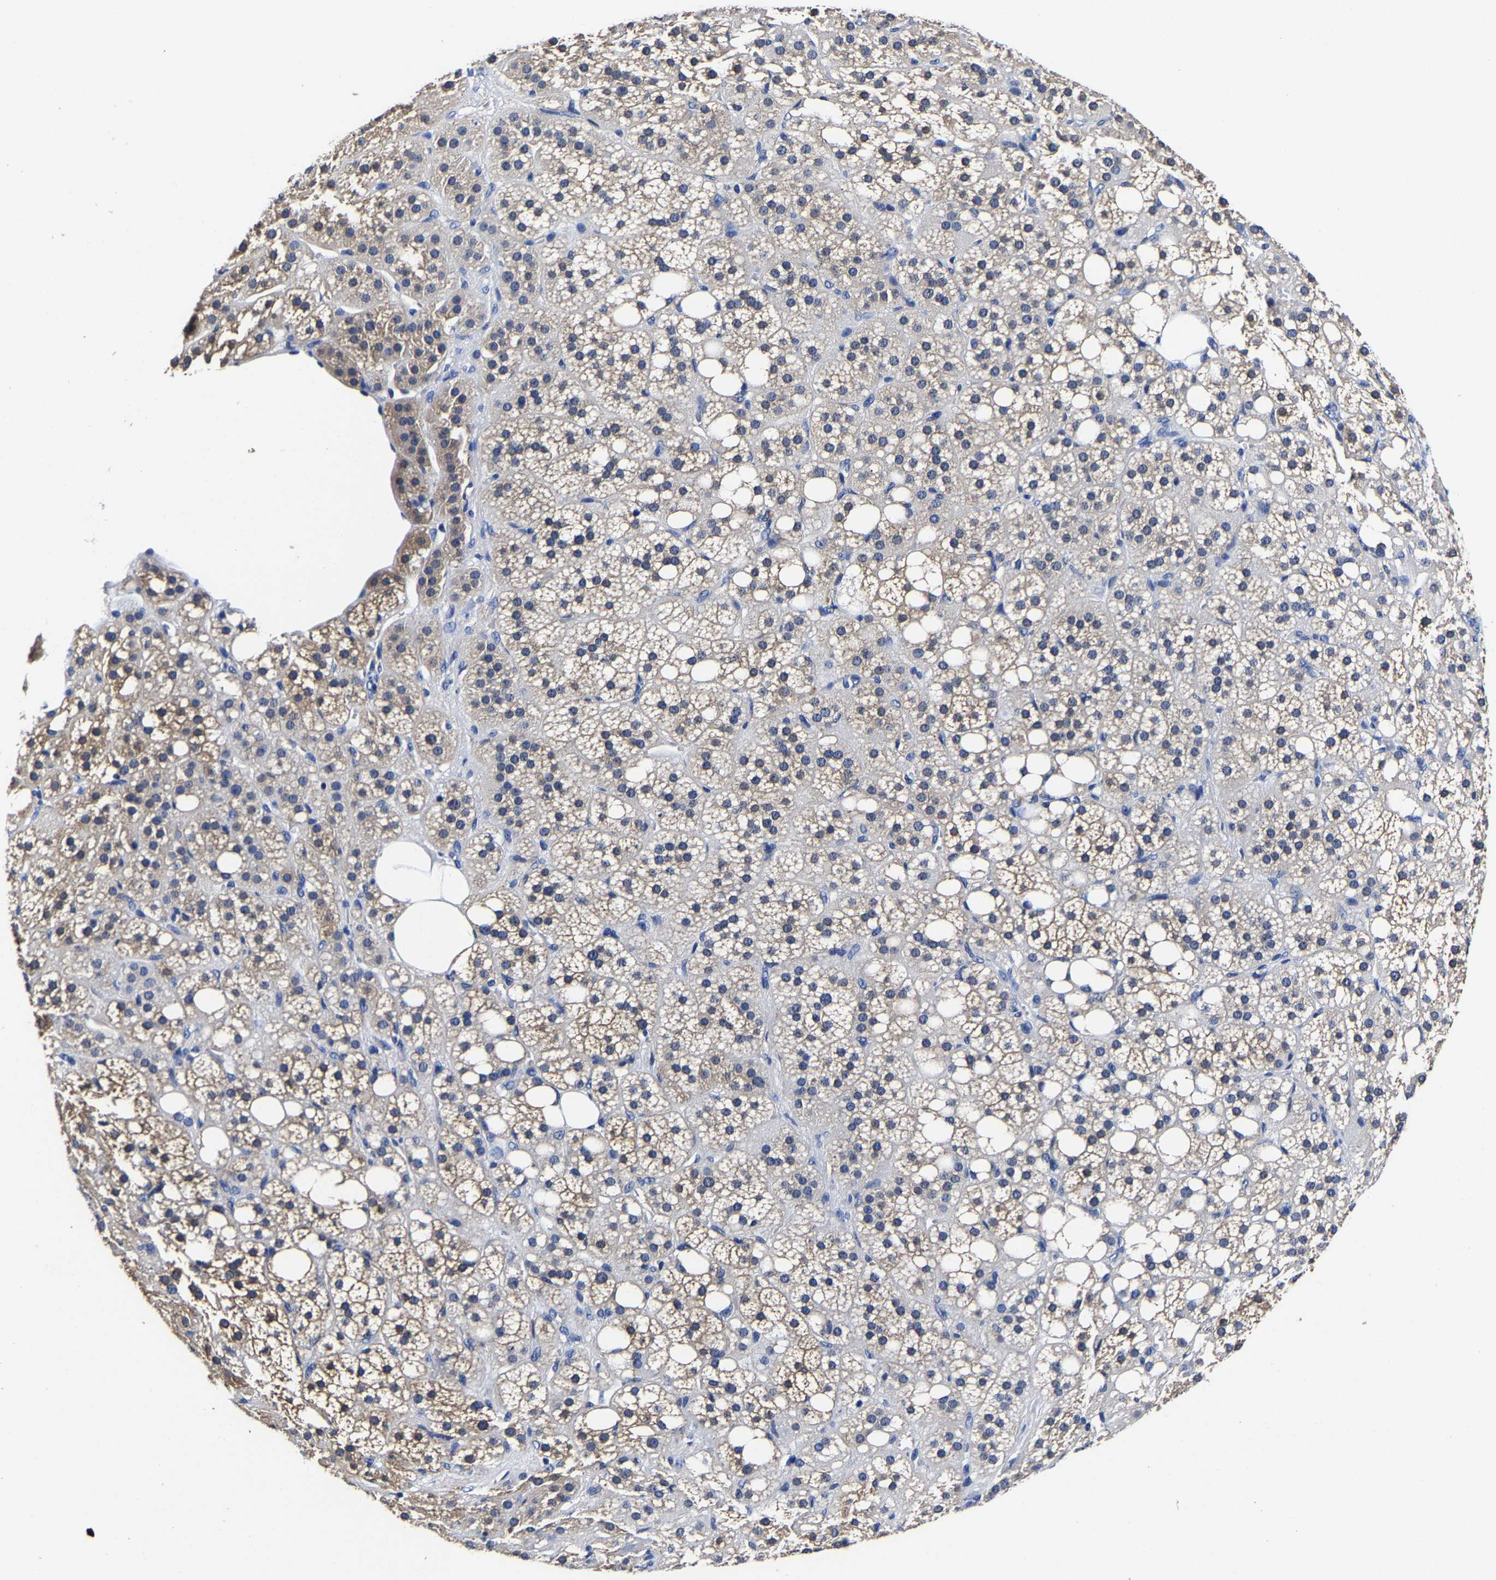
{"staining": {"intensity": "weak", "quantity": "<25%", "location": "cytoplasmic/membranous"}, "tissue": "adrenal gland", "cell_type": "Glandular cells", "image_type": "normal", "snomed": [{"axis": "morphology", "description": "Normal tissue, NOS"}, {"axis": "topography", "description": "Adrenal gland"}], "caption": "The image demonstrates no staining of glandular cells in benign adrenal gland. The staining is performed using DAB brown chromogen with nuclei counter-stained in using hematoxylin.", "gene": "CPA2", "patient": {"sex": "female", "age": 59}}